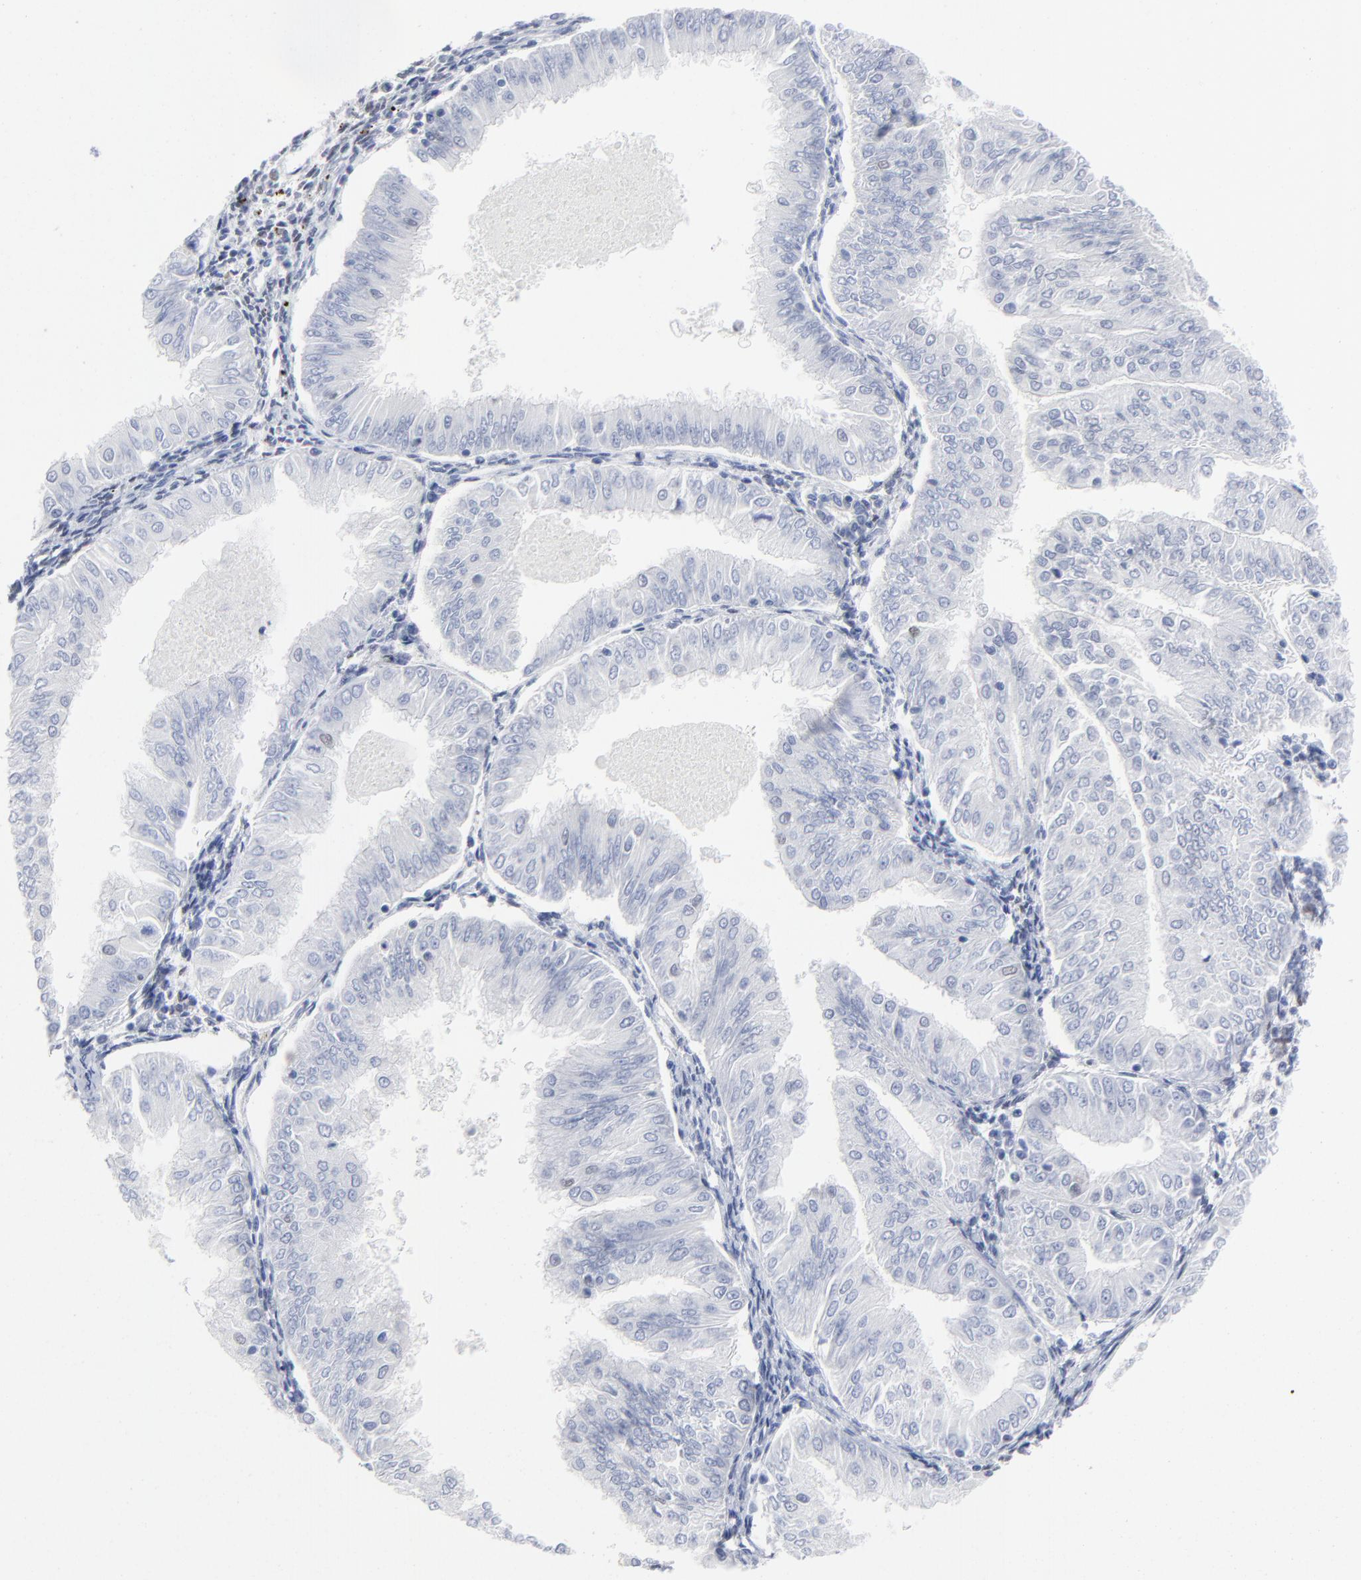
{"staining": {"intensity": "negative", "quantity": "none", "location": "none"}, "tissue": "endometrial cancer", "cell_type": "Tumor cells", "image_type": "cancer", "snomed": [{"axis": "morphology", "description": "Adenocarcinoma, NOS"}, {"axis": "topography", "description": "Endometrium"}], "caption": "Adenocarcinoma (endometrial) was stained to show a protein in brown. There is no significant expression in tumor cells.", "gene": "JUN", "patient": {"sex": "female", "age": 53}}